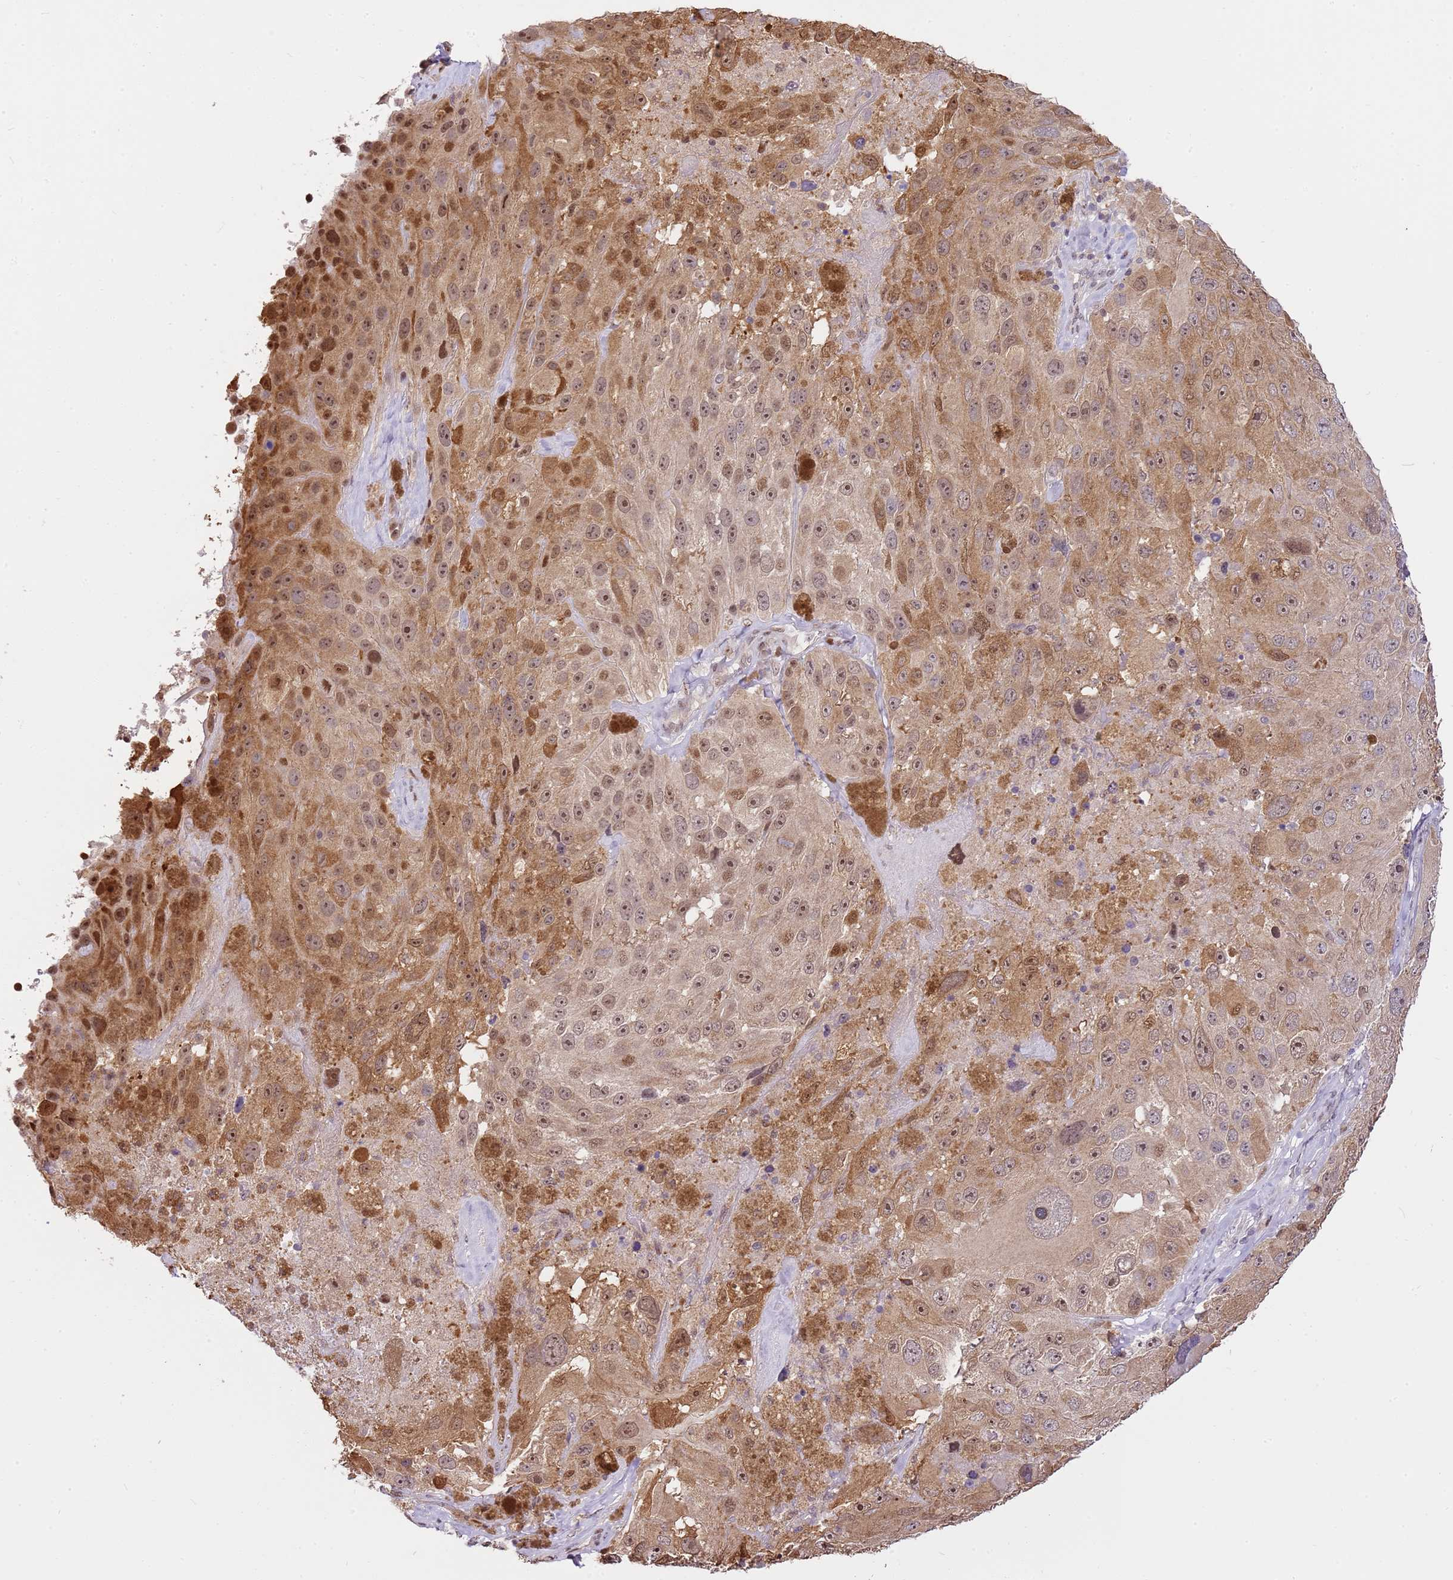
{"staining": {"intensity": "moderate", "quantity": ">75%", "location": "cytoplasmic/membranous,nuclear"}, "tissue": "melanoma", "cell_type": "Tumor cells", "image_type": "cancer", "snomed": [{"axis": "morphology", "description": "Malignant melanoma, Metastatic site"}, {"axis": "topography", "description": "Lymph node"}], "caption": "DAB immunohistochemical staining of malignant melanoma (metastatic site) demonstrates moderate cytoplasmic/membranous and nuclear protein staining in approximately >75% of tumor cells.", "gene": "RFK", "patient": {"sex": "male", "age": 62}}